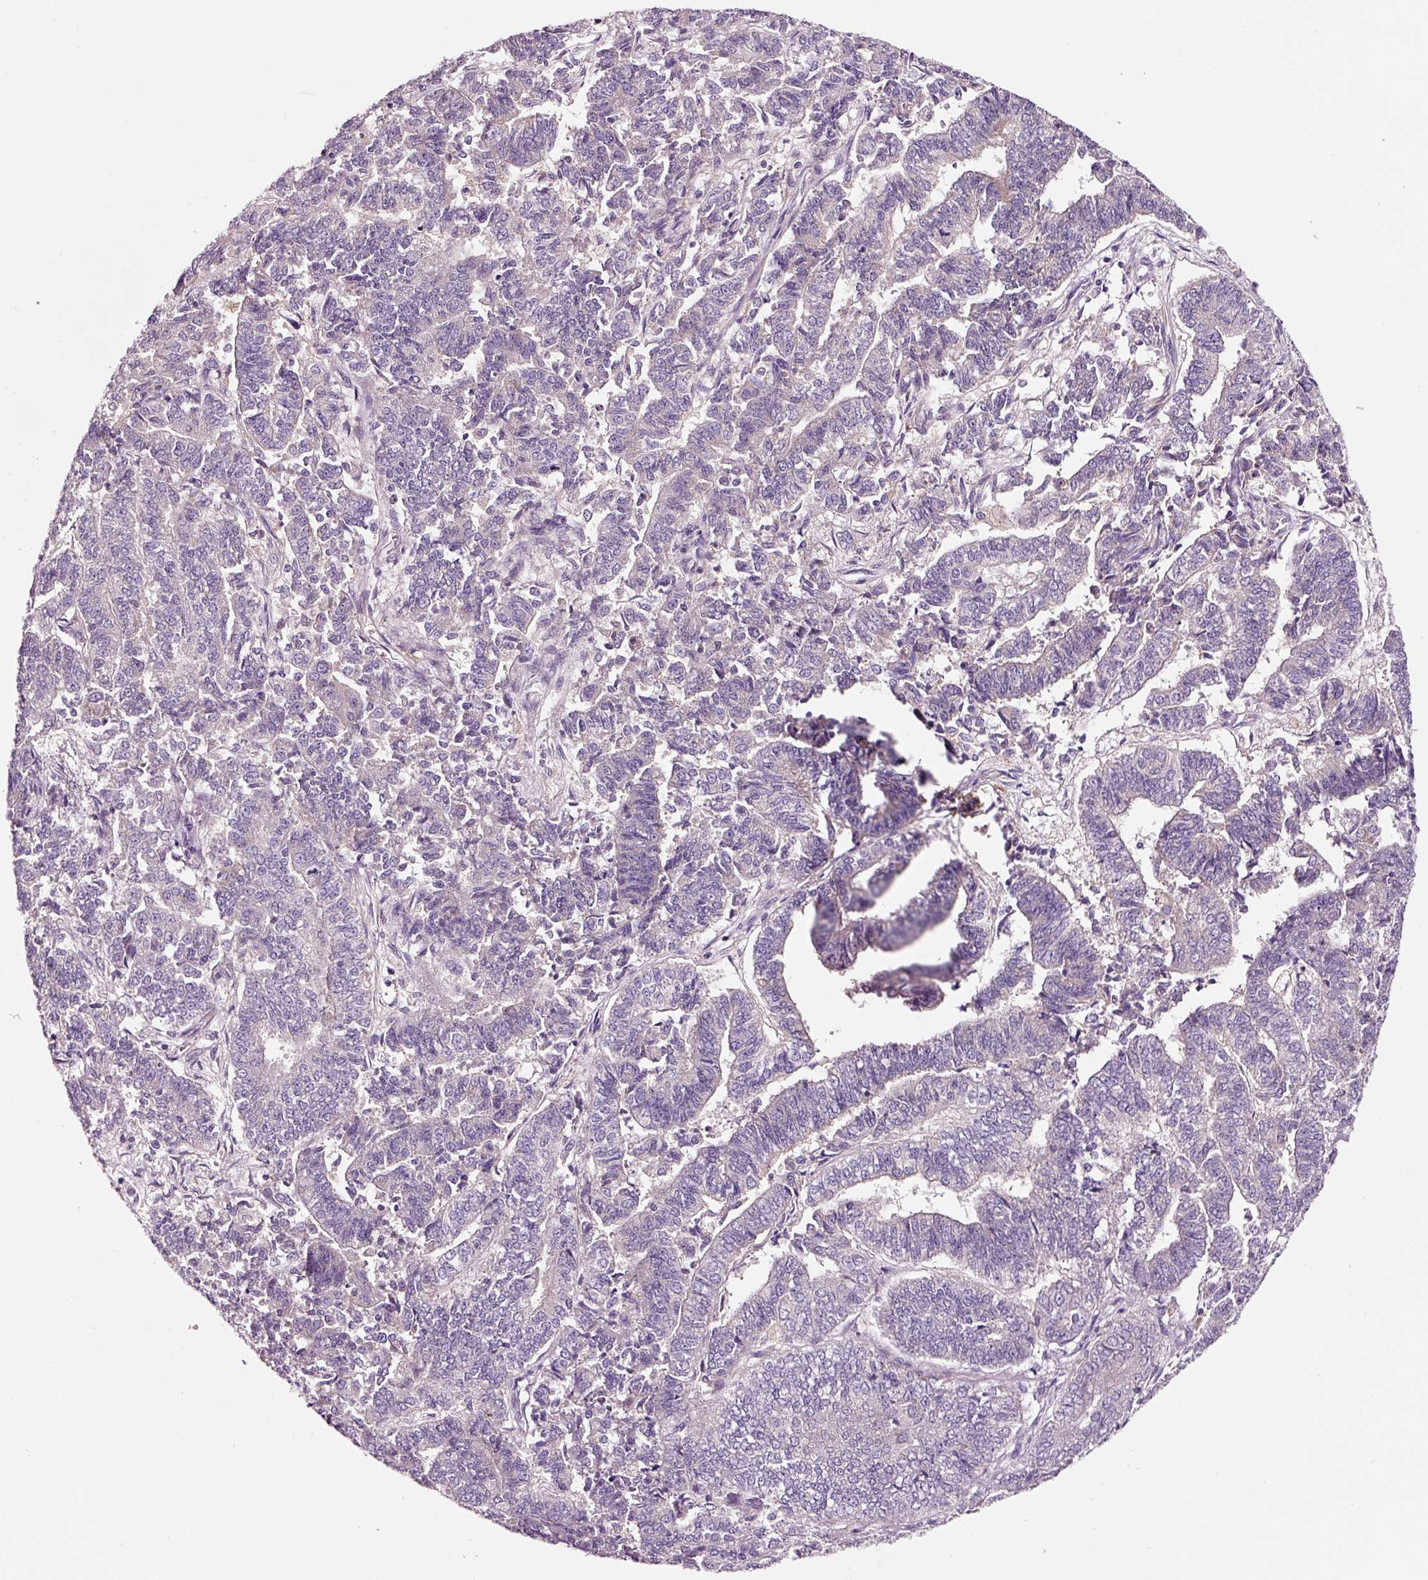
{"staining": {"intensity": "negative", "quantity": "none", "location": "none"}, "tissue": "endometrial cancer", "cell_type": "Tumor cells", "image_type": "cancer", "snomed": [{"axis": "morphology", "description": "Adenocarcinoma, NOS"}, {"axis": "topography", "description": "Endometrium"}], "caption": "Human adenocarcinoma (endometrial) stained for a protein using immunohistochemistry (IHC) demonstrates no expression in tumor cells.", "gene": "NAPA", "patient": {"sex": "female", "age": 72}}